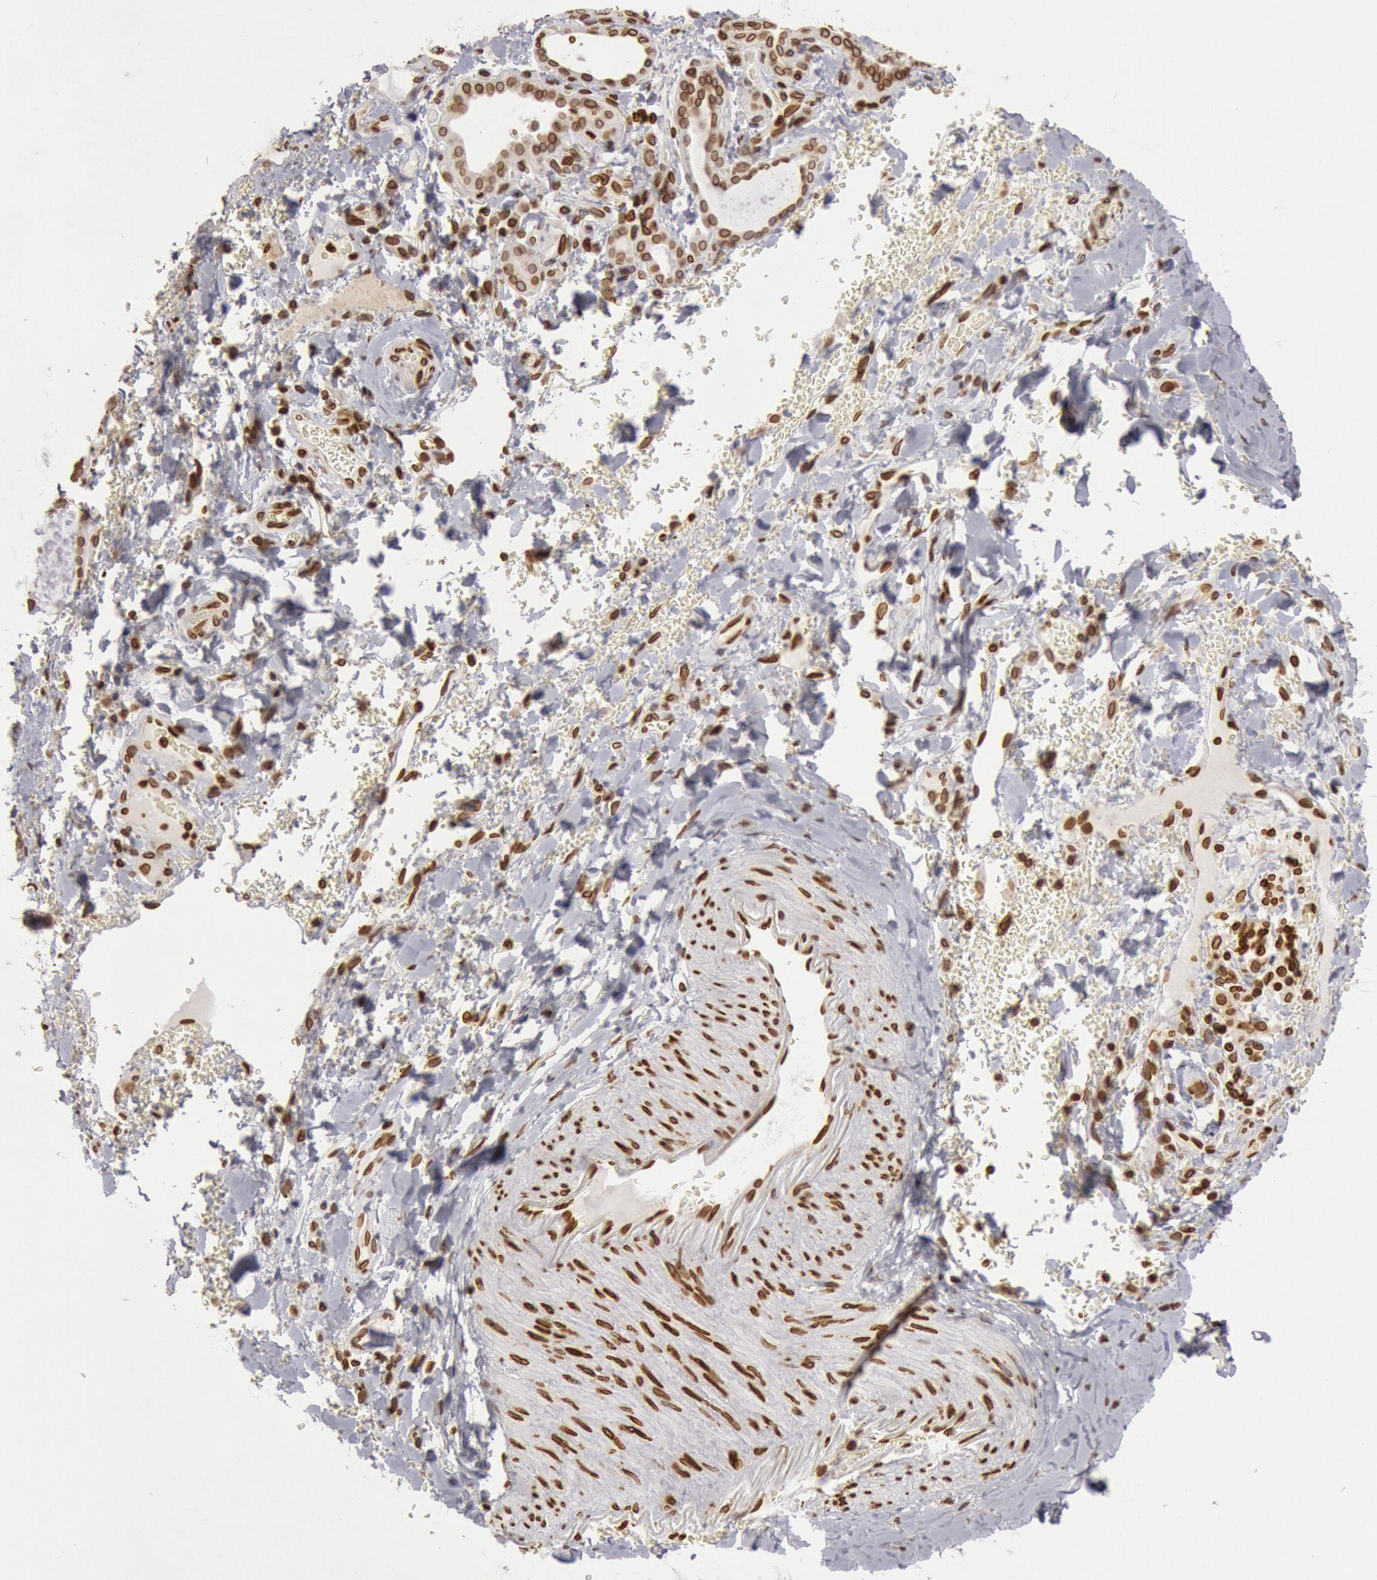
{"staining": {"intensity": "strong", "quantity": ">75%", "location": "nuclear"}, "tissue": "thyroid gland", "cell_type": "Glandular cells", "image_type": "normal", "snomed": [{"axis": "morphology", "description": "Normal tissue, NOS"}, {"axis": "topography", "description": "Thyroid gland"}], "caption": "Thyroid gland stained with a brown dye reveals strong nuclear positive positivity in approximately >75% of glandular cells.", "gene": "SUN2", "patient": {"sex": "male", "age": 61}}